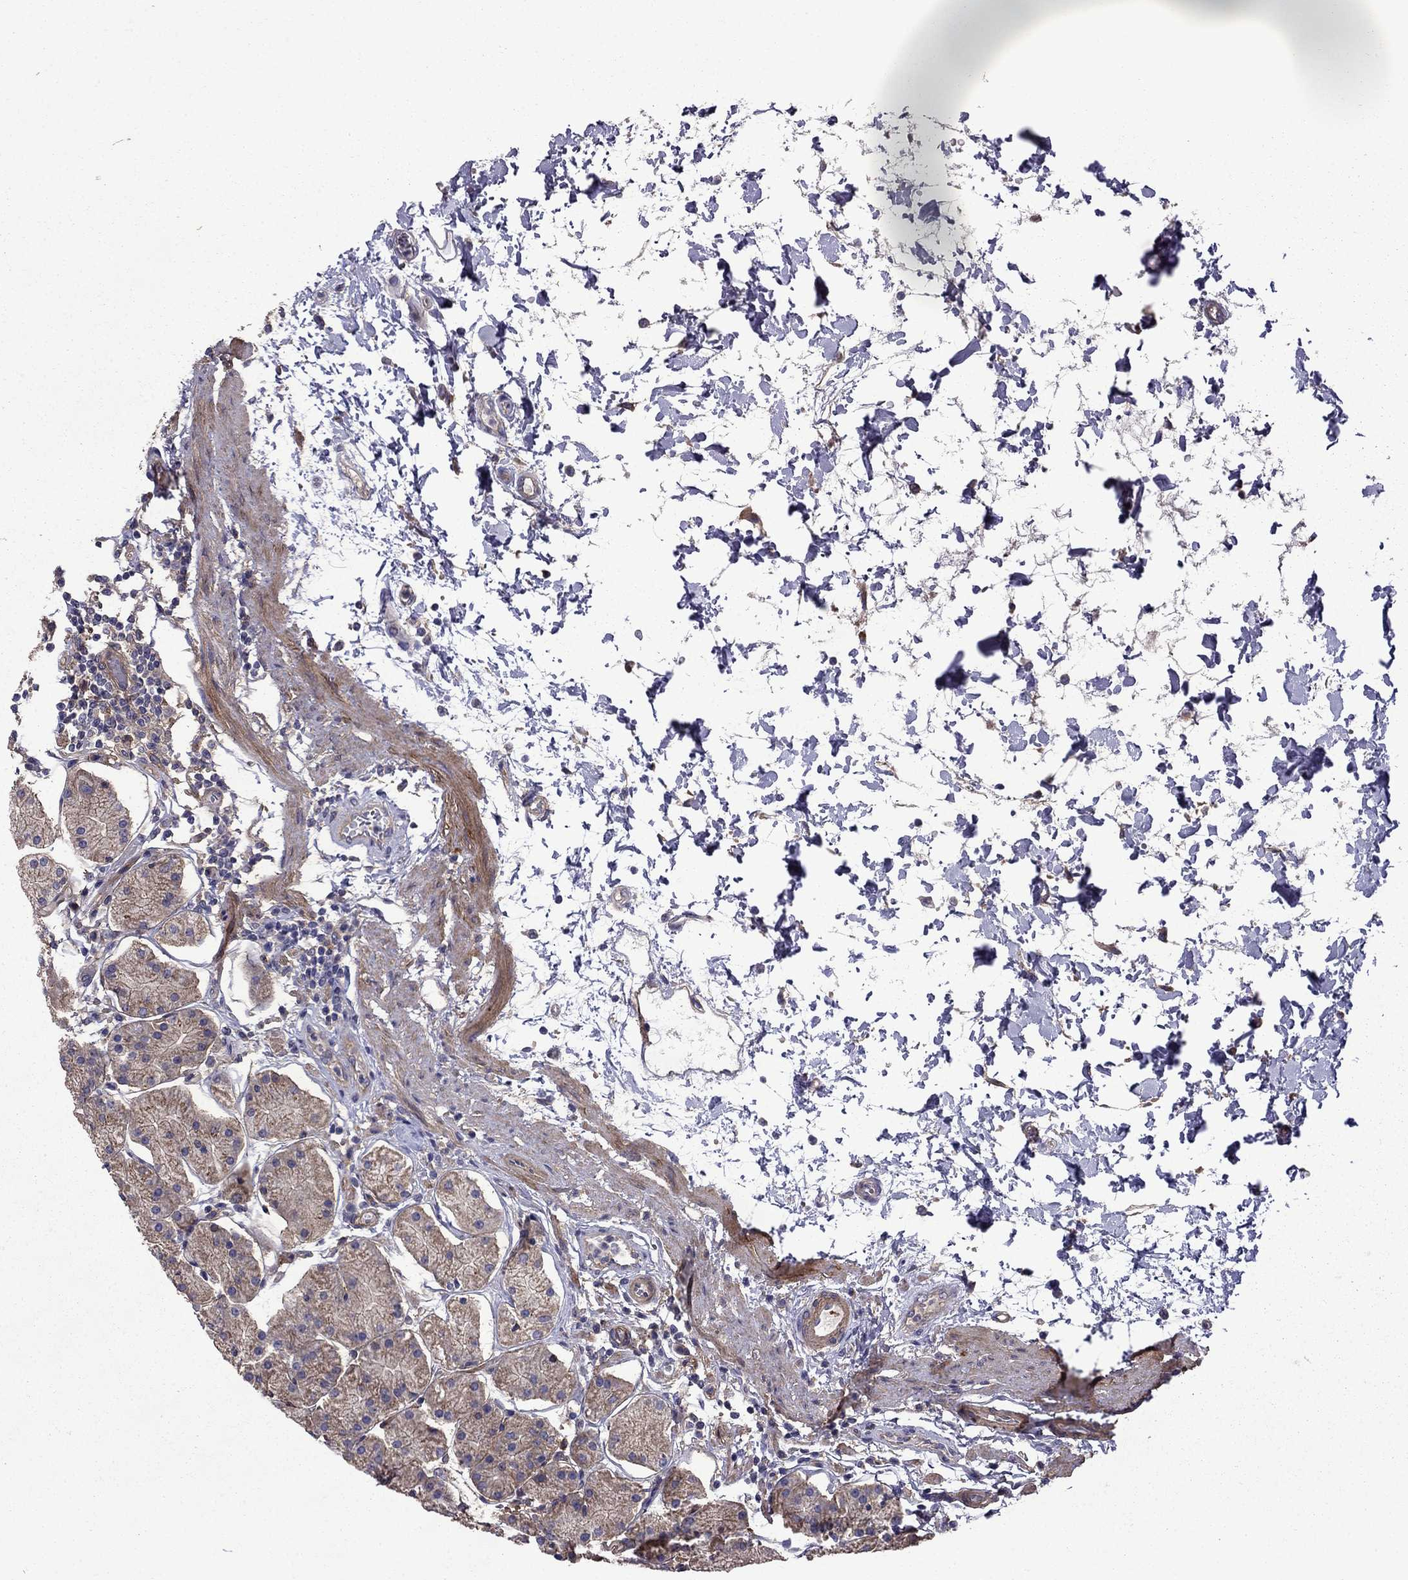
{"staining": {"intensity": "moderate", "quantity": ">75%", "location": "cytoplasmic/membranous"}, "tissue": "stomach", "cell_type": "Glandular cells", "image_type": "normal", "snomed": [{"axis": "morphology", "description": "Normal tissue, NOS"}, {"axis": "topography", "description": "Stomach"}], "caption": "The micrograph displays immunohistochemical staining of normal stomach. There is moderate cytoplasmic/membranous expression is present in about >75% of glandular cells.", "gene": "ITGB1", "patient": {"sex": "male", "age": 54}}